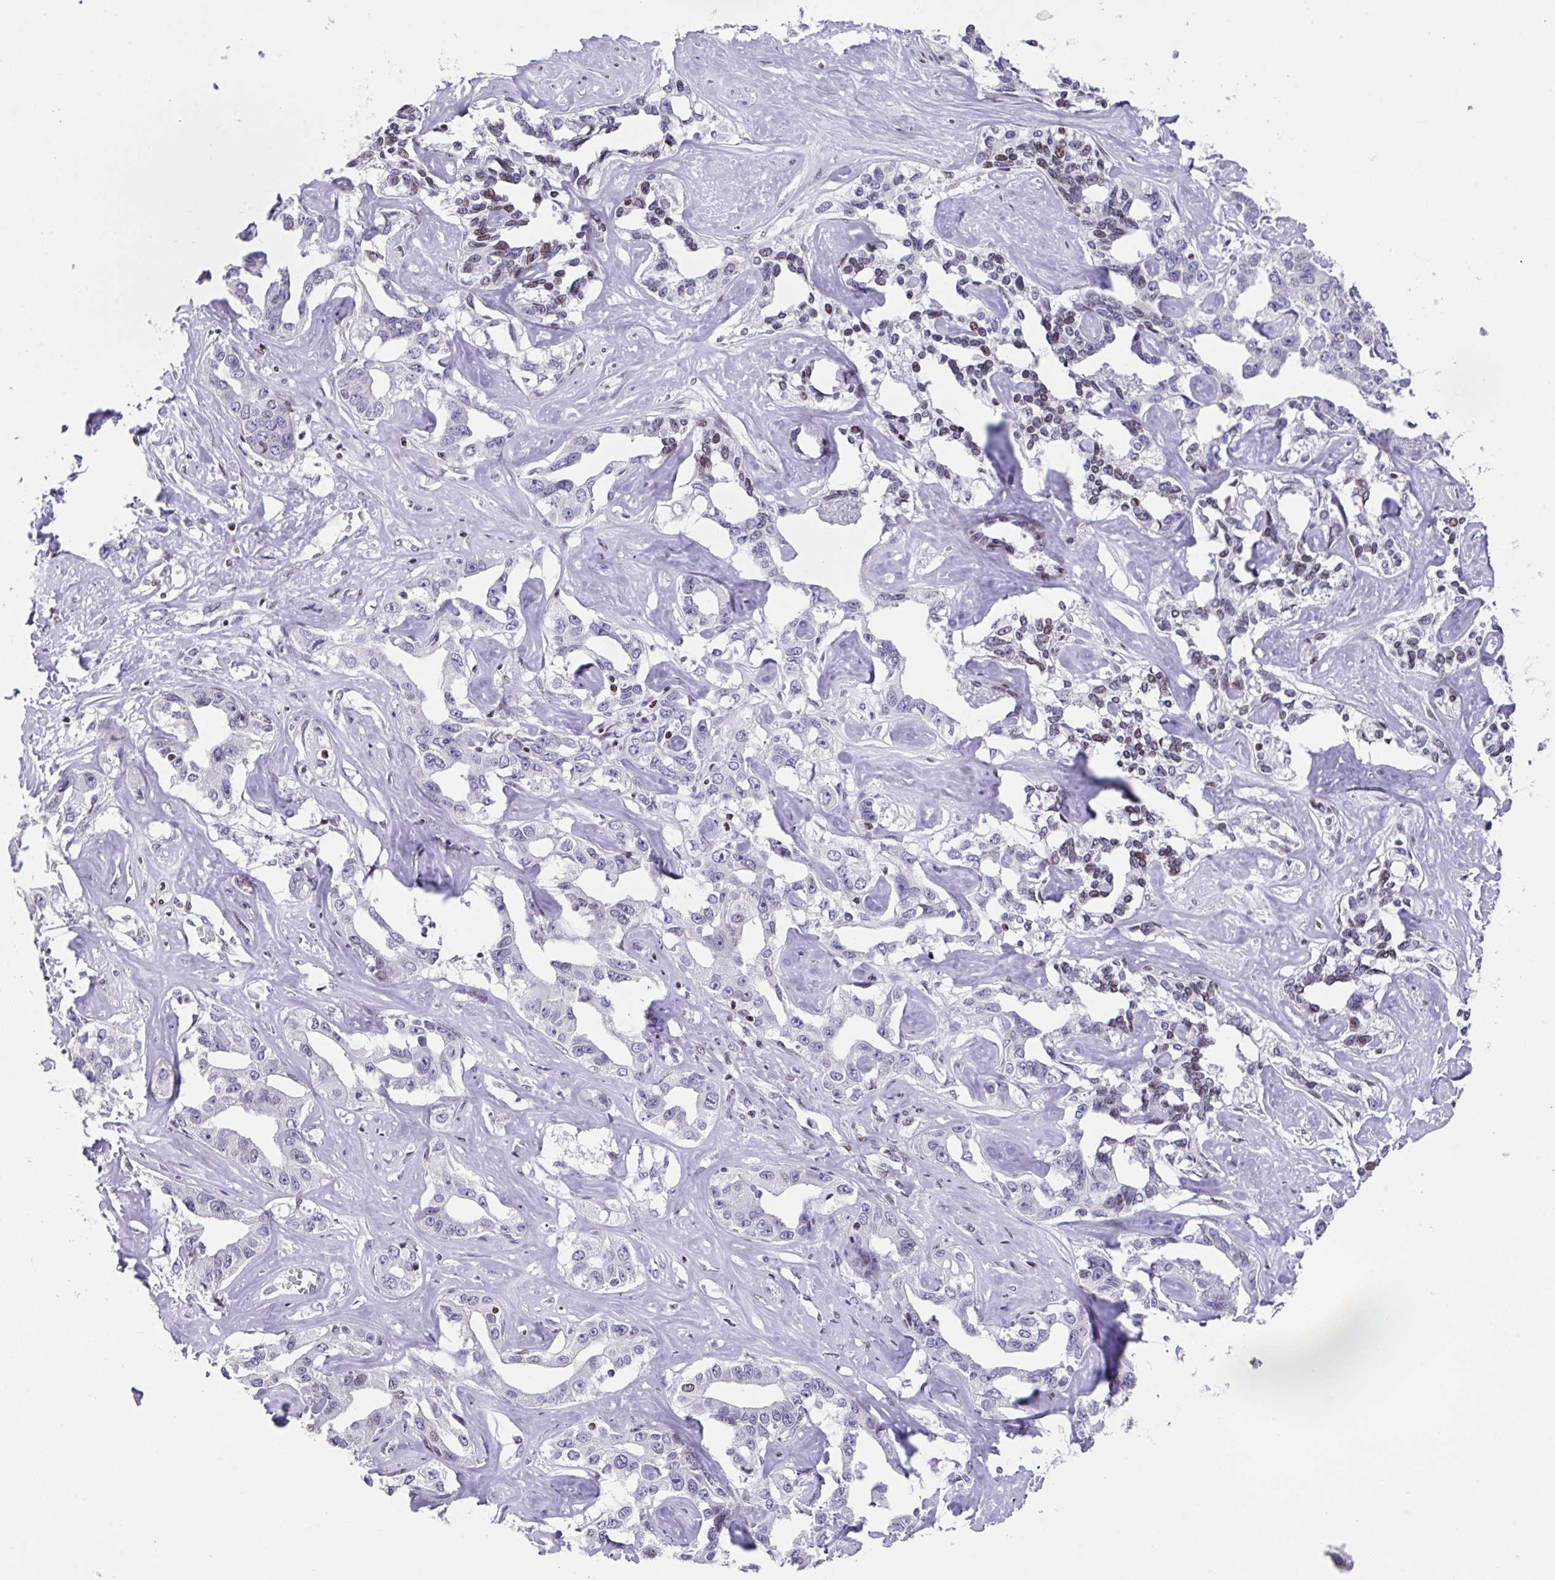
{"staining": {"intensity": "moderate", "quantity": "<25%", "location": "nuclear"}, "tissue": "liver cancer", "cell_type": "Tumor cells", "image_type": "cancer", "snomed": [{"axis": "morphology", "description": "Cholangiocarcinoma"}, {"axis": "topography", "description": "Liver"}], "caption": "The micrograph reveals immunohistochemical staining of cholangiocarcinoma (liver). There is moderate nuclear staining is appreciated in approximately <25% of tumor cells.", "gene": "TCF3", "patient": {"sex": "male", "age": 59}}